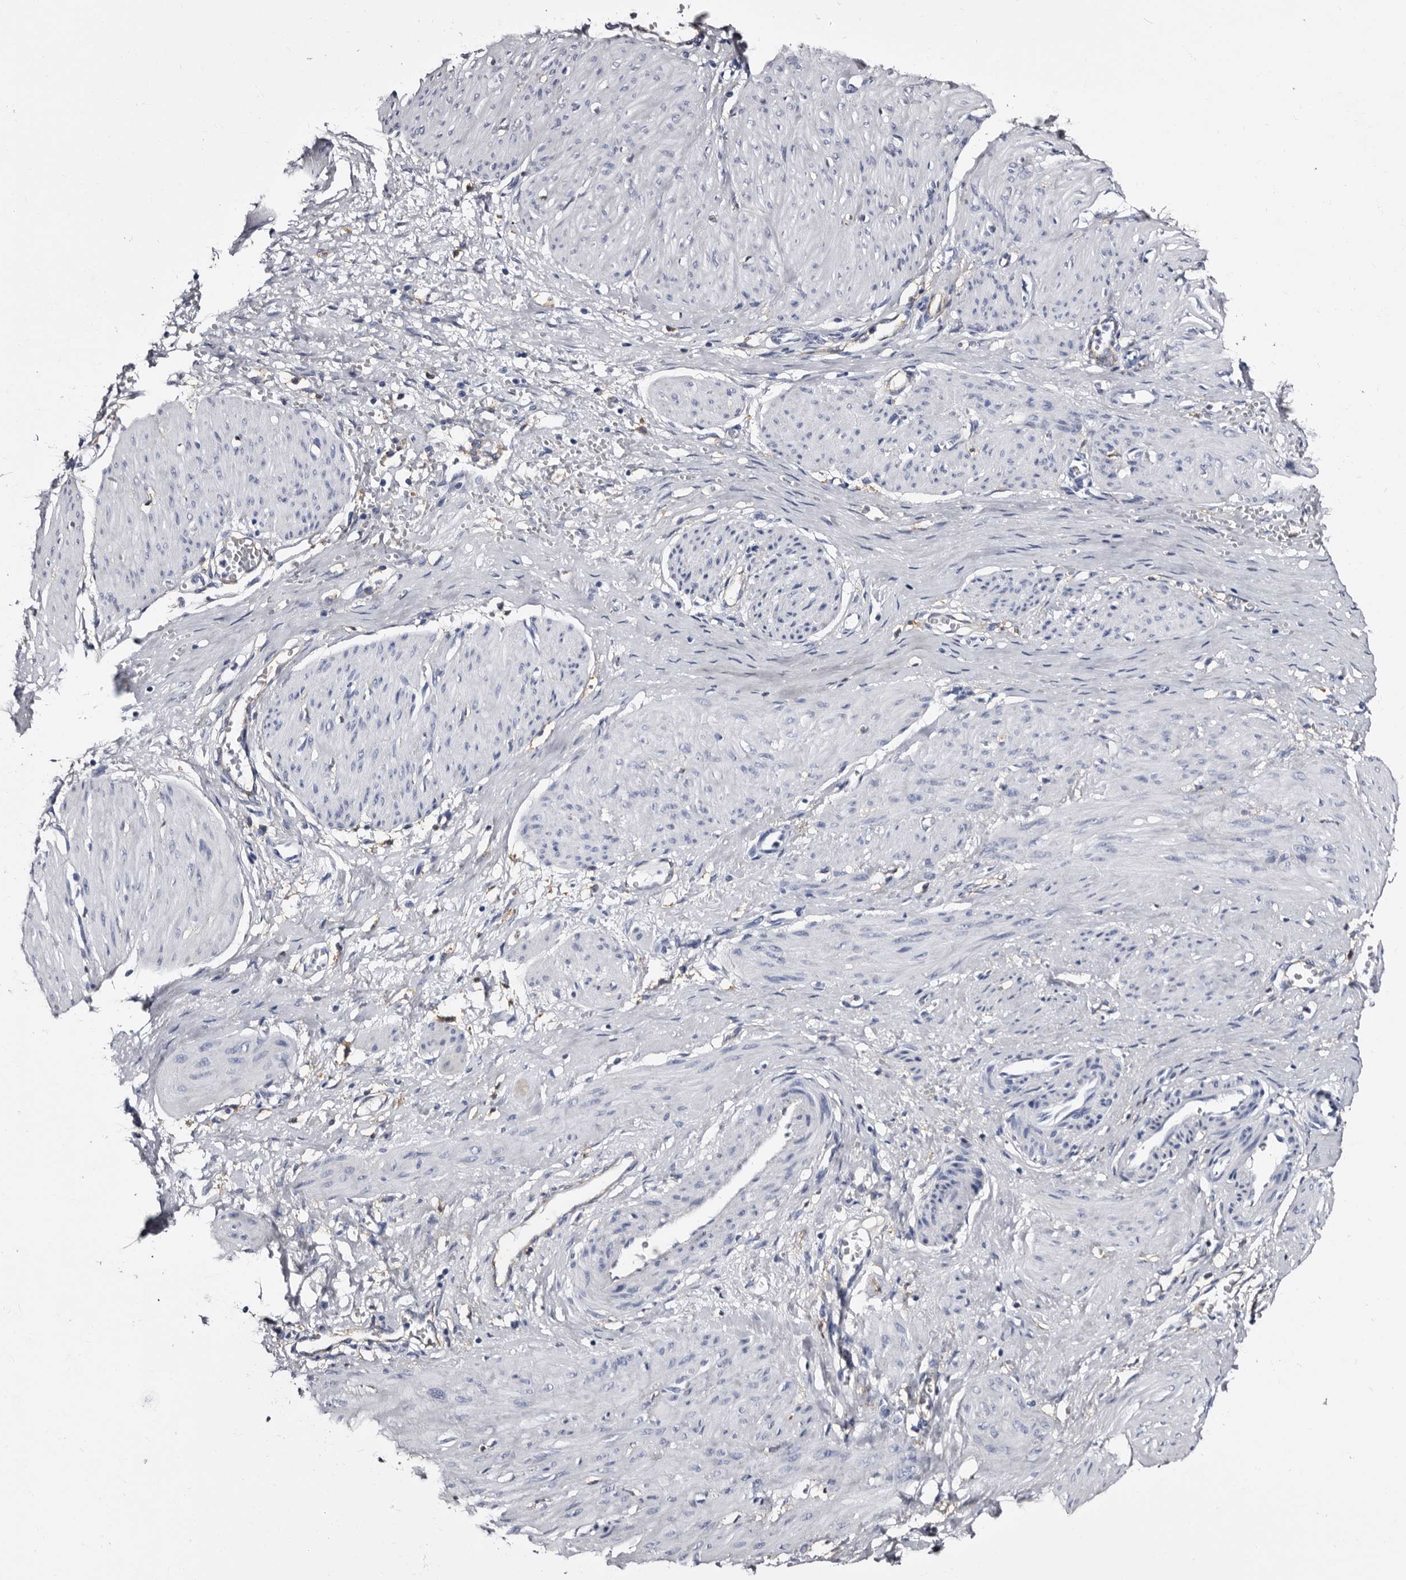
{"staining": {"intensity": "negative", "quantity": "none", "location": "none"}, "tissue": "smooth muscle", "cell_type": "Smooth muscle cells", "image_type": "normal", "snomed": [{"axis": "morphology", "description": "Normal tissue, NOS"}, {"axis": "topography", "description": "Endometrium"}], "caption": "An image of human smooth muscle is negative for staining in smooth muscle cells. Brightfield microscopy of immunohistochemistry stained with DAB (brown) and hematoxylin (blue), captured at high magnification.", "gene": "EPB41L3", "patient": {"sex": "female", "age": 33}}